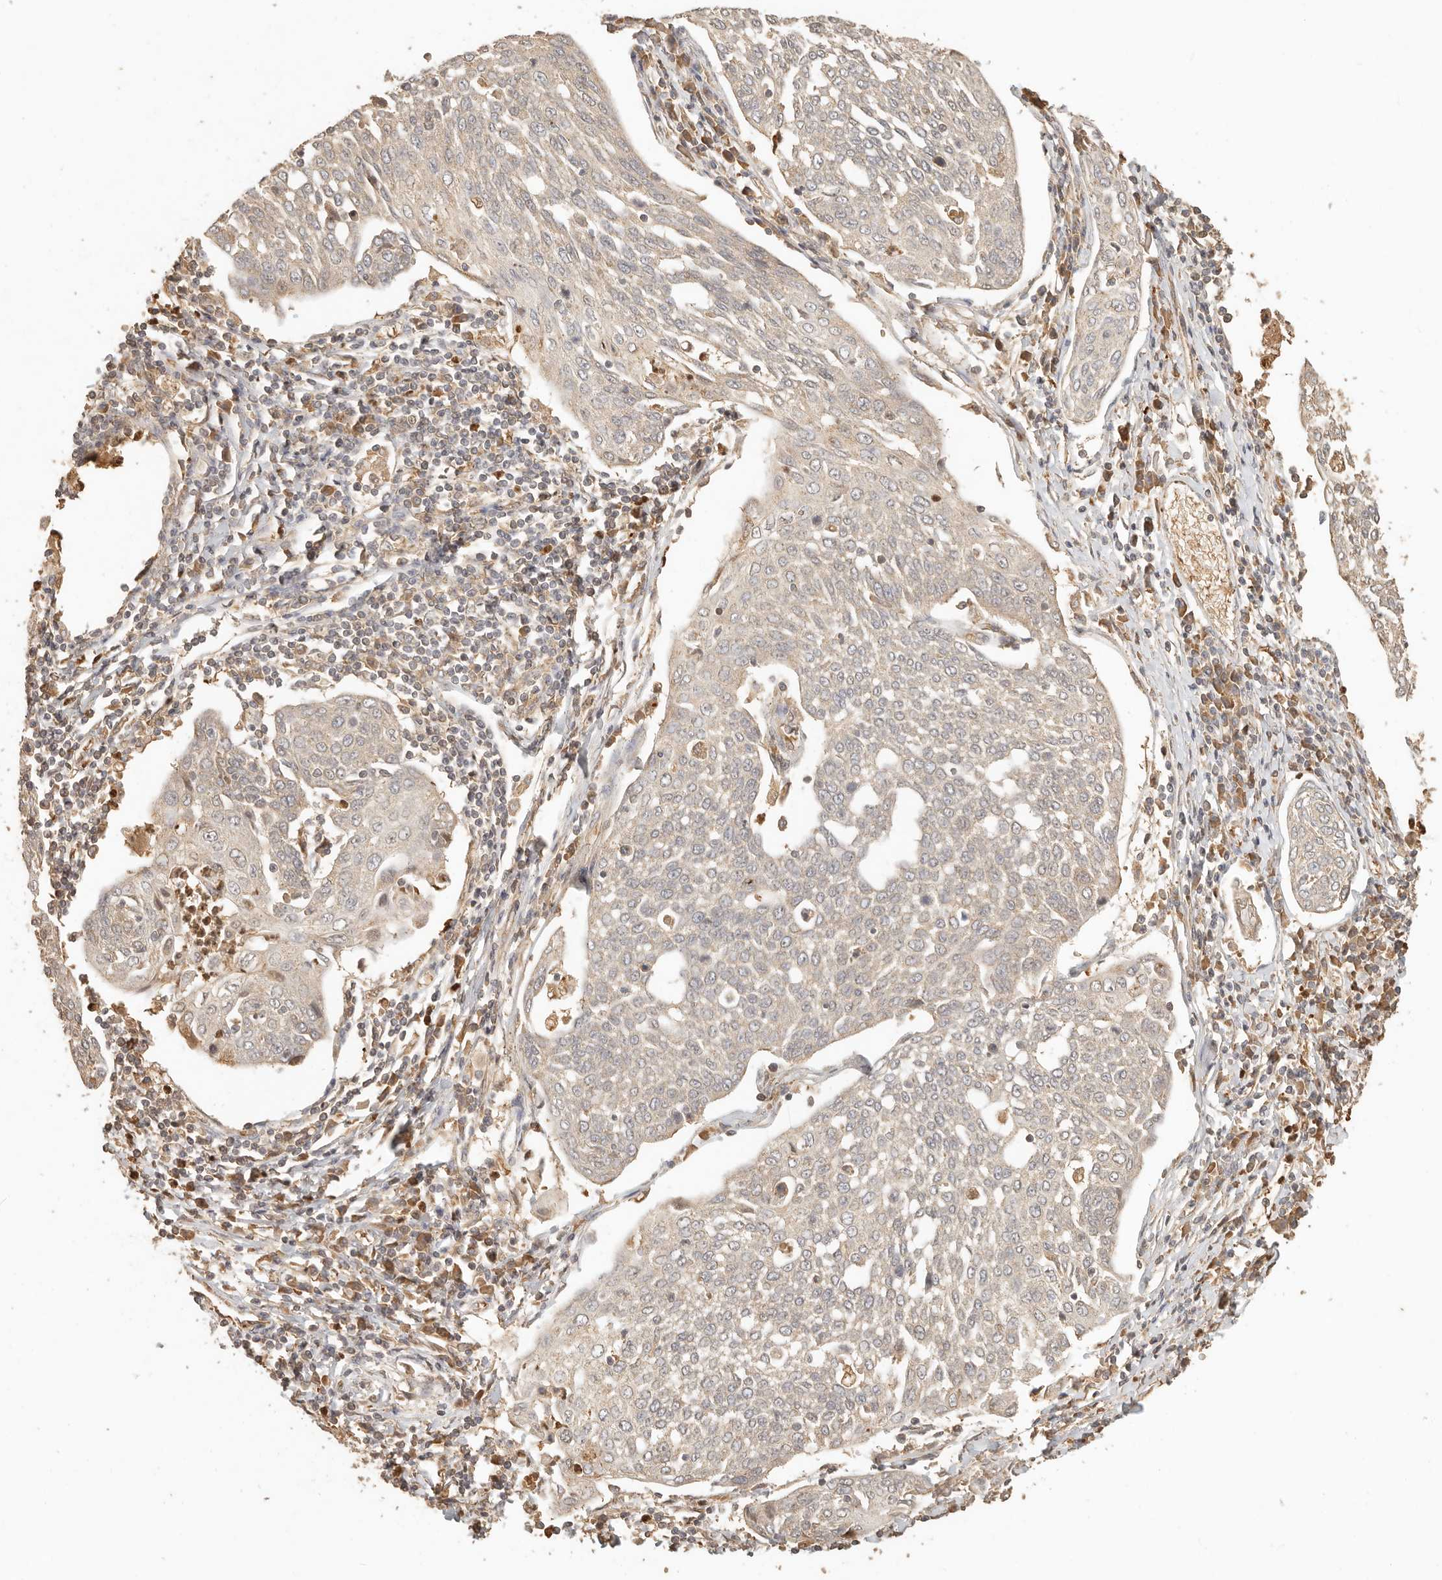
{"staining": {"intensity": "negative", "quantity": "none", "location": "none"}, "tissue": "cervical cancer", "cell_type": "Tumor cells", "image_type": "cancer", "snomed": [{"axis": "morphology", "description": "Squamous cell carcinoma, NOS"}, {"axis": "topography", "description": "Cervix"}], "caption": "High magnification brightfield microscopy of cervical cancer (squamous cell carcinoma) stained with DAB (brown) and counterstained with hematoxylin (blue): tumor cells show no significant staining.", "gene": "INTS11", "patient": {"sex": "female", "age": 34}}